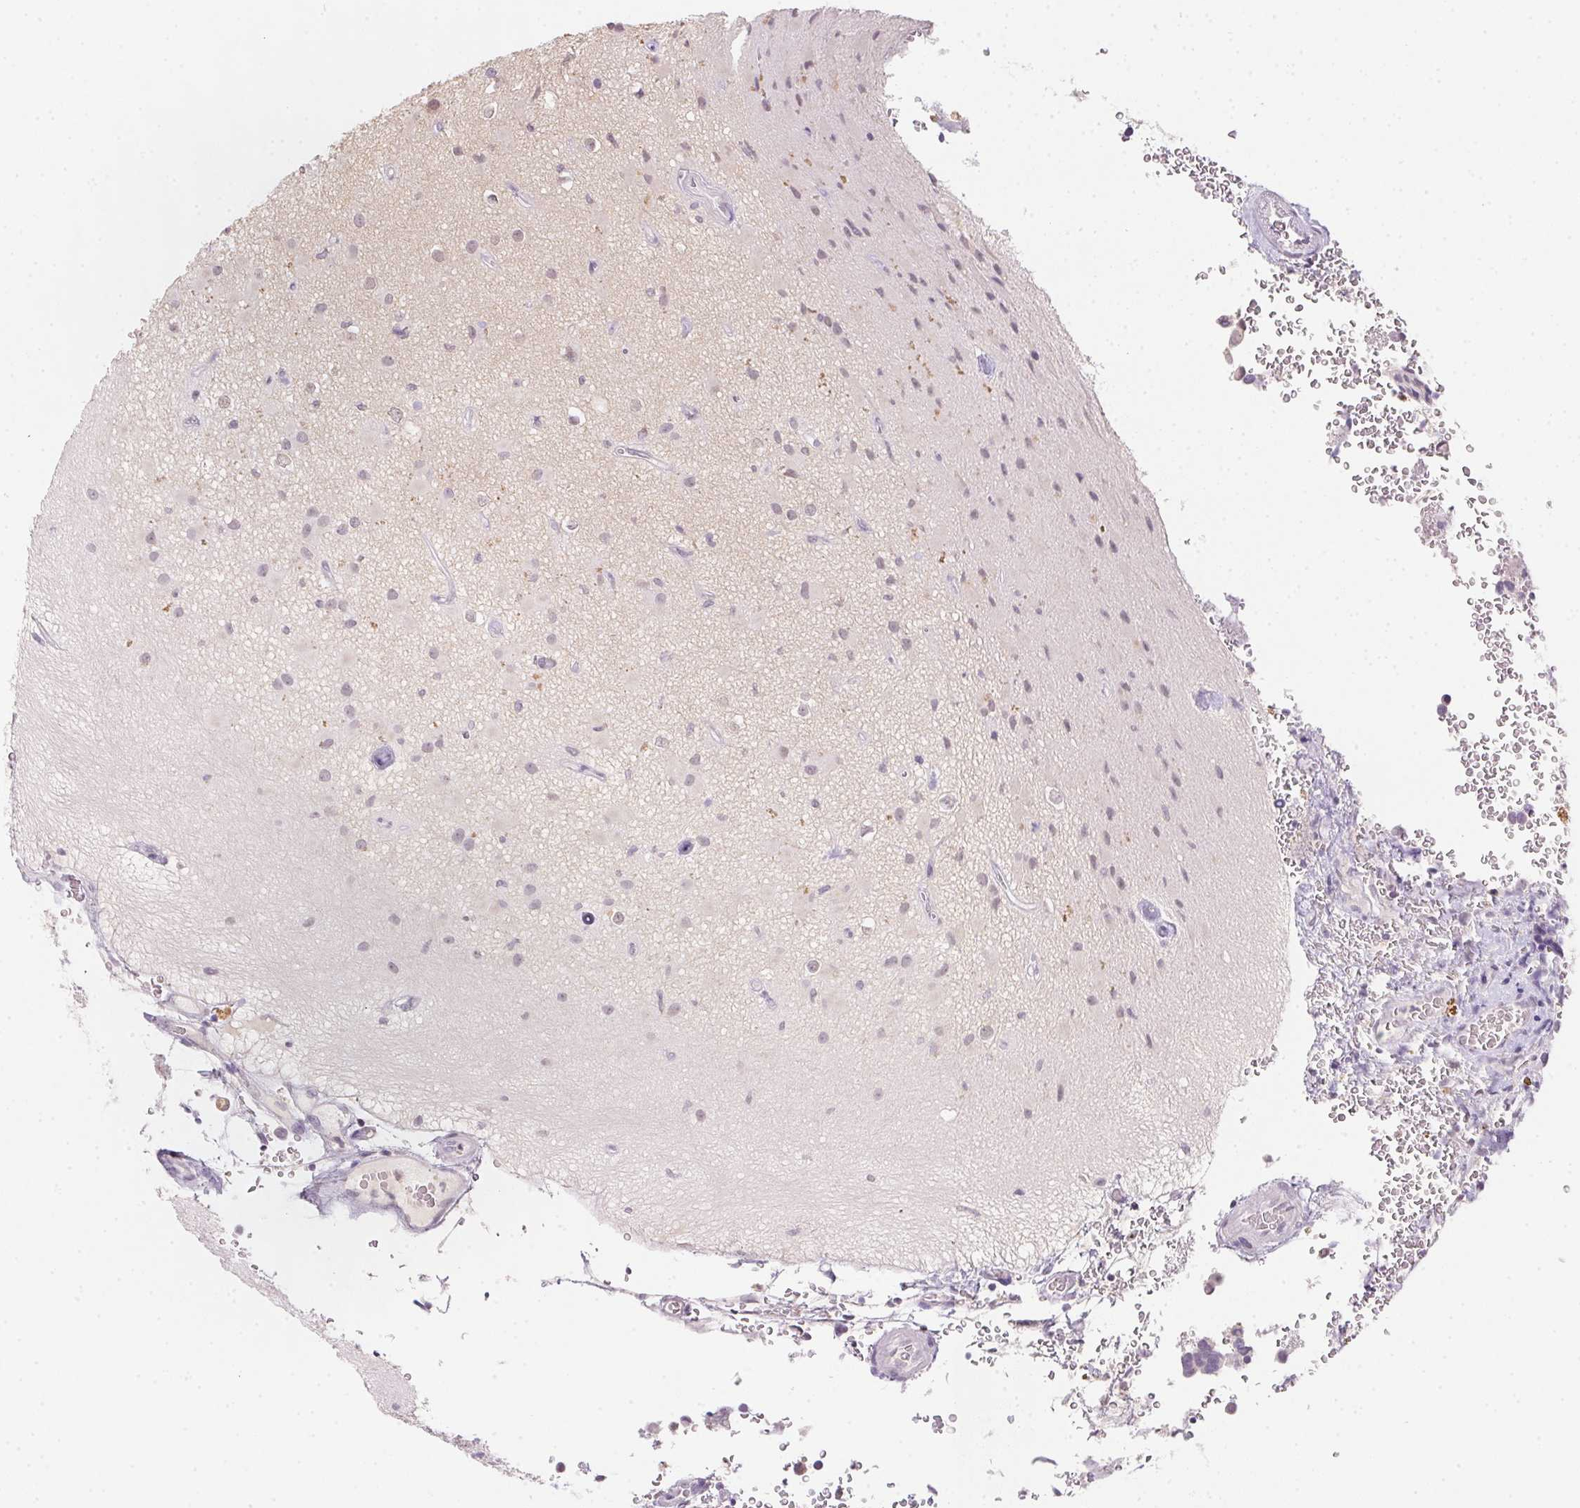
{"staining": {"intensity": "negative", "quantity": "none", "location": "none"}, "tissue": "glioma", "cell_type": "Tumor cells", "image_type": "cancer", "snomed": [{"axis": "morphology", "description": "Glioma, malignant, High grade"}, {"axis": "topography", "description": "Brain"}], "caption": "This is a micrograph of immunohistochemistry staining of high-grade glioma (malignant), which shows no staining in tumor cells.", "gene": "SLC6A18", "patient": {"sex": "male", "age": 39}}